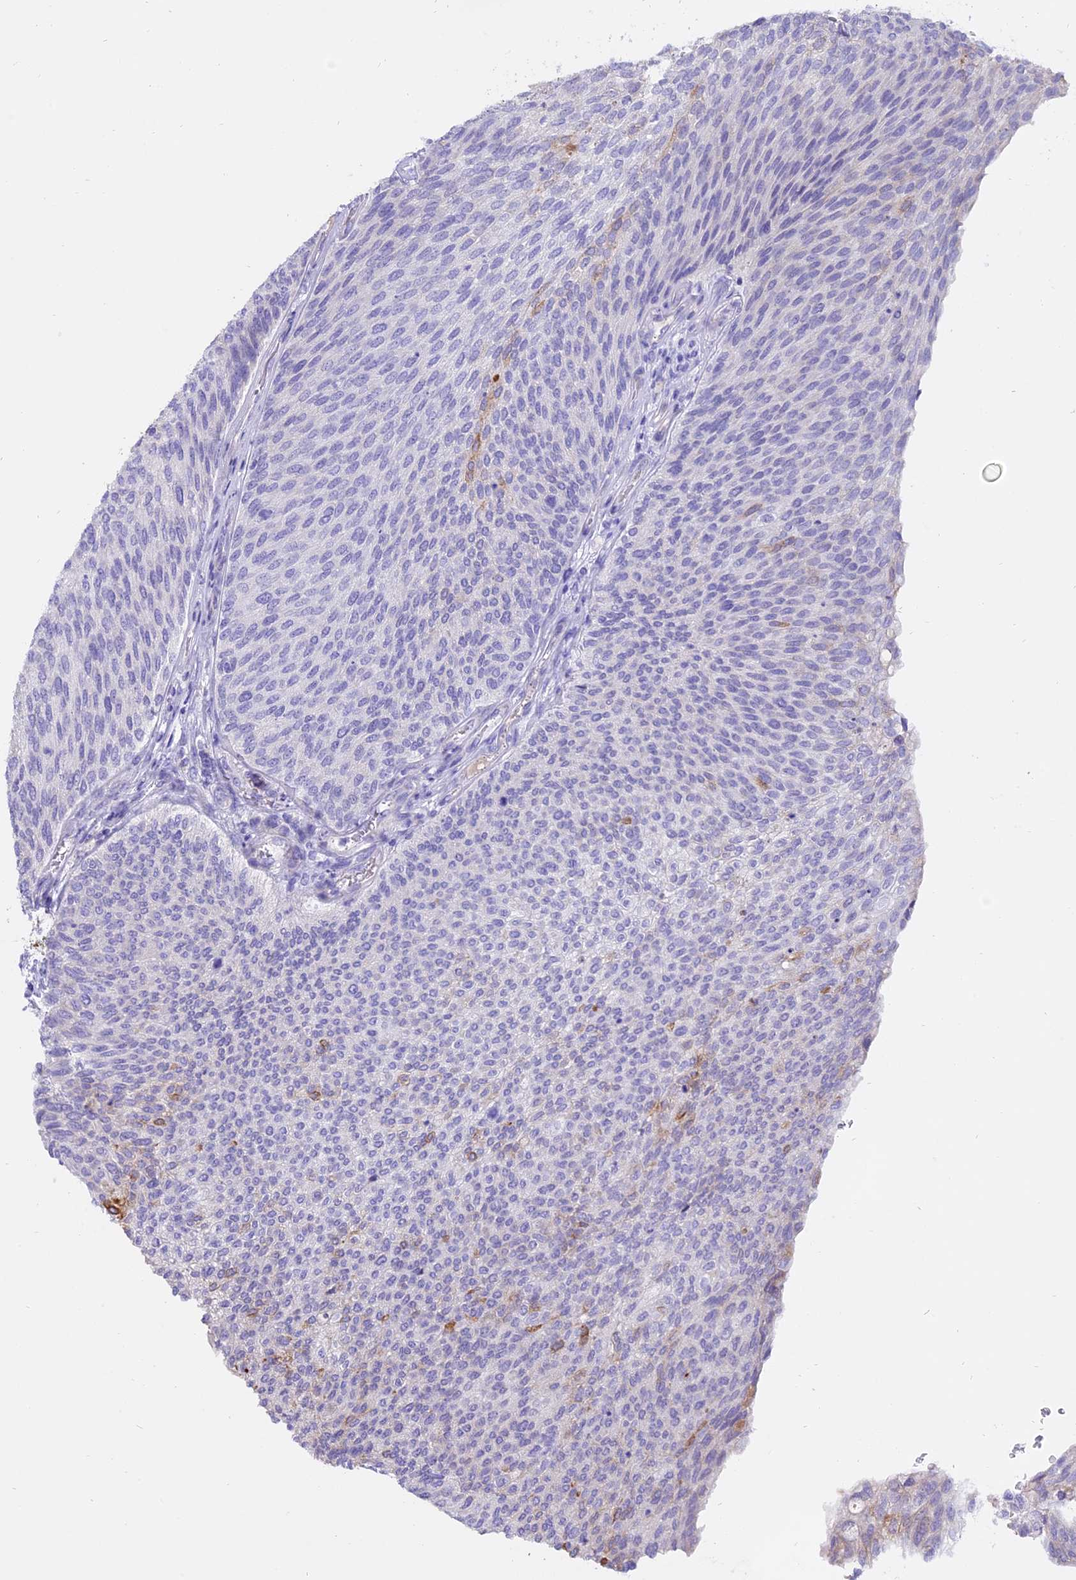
{"staining": {"intensity": "negative", "quantity": "none", "location": "none"}, "tissue": "urothelial cancer", "cell_type": "Tumor cells", "image_type": "cancer", "snomed": [{"axis": "morphology", "description": "Urothelial carcinoma, High grade"}, {"axis": "topography", "description": "Urinary bladder"}], "caption": "An image of urothelial carcinoma (high-grade) stained for a protein shows no brown staining in tumor cells.", "gene": "WFDC2", "patient": {"sex": "female", "age": 79}}